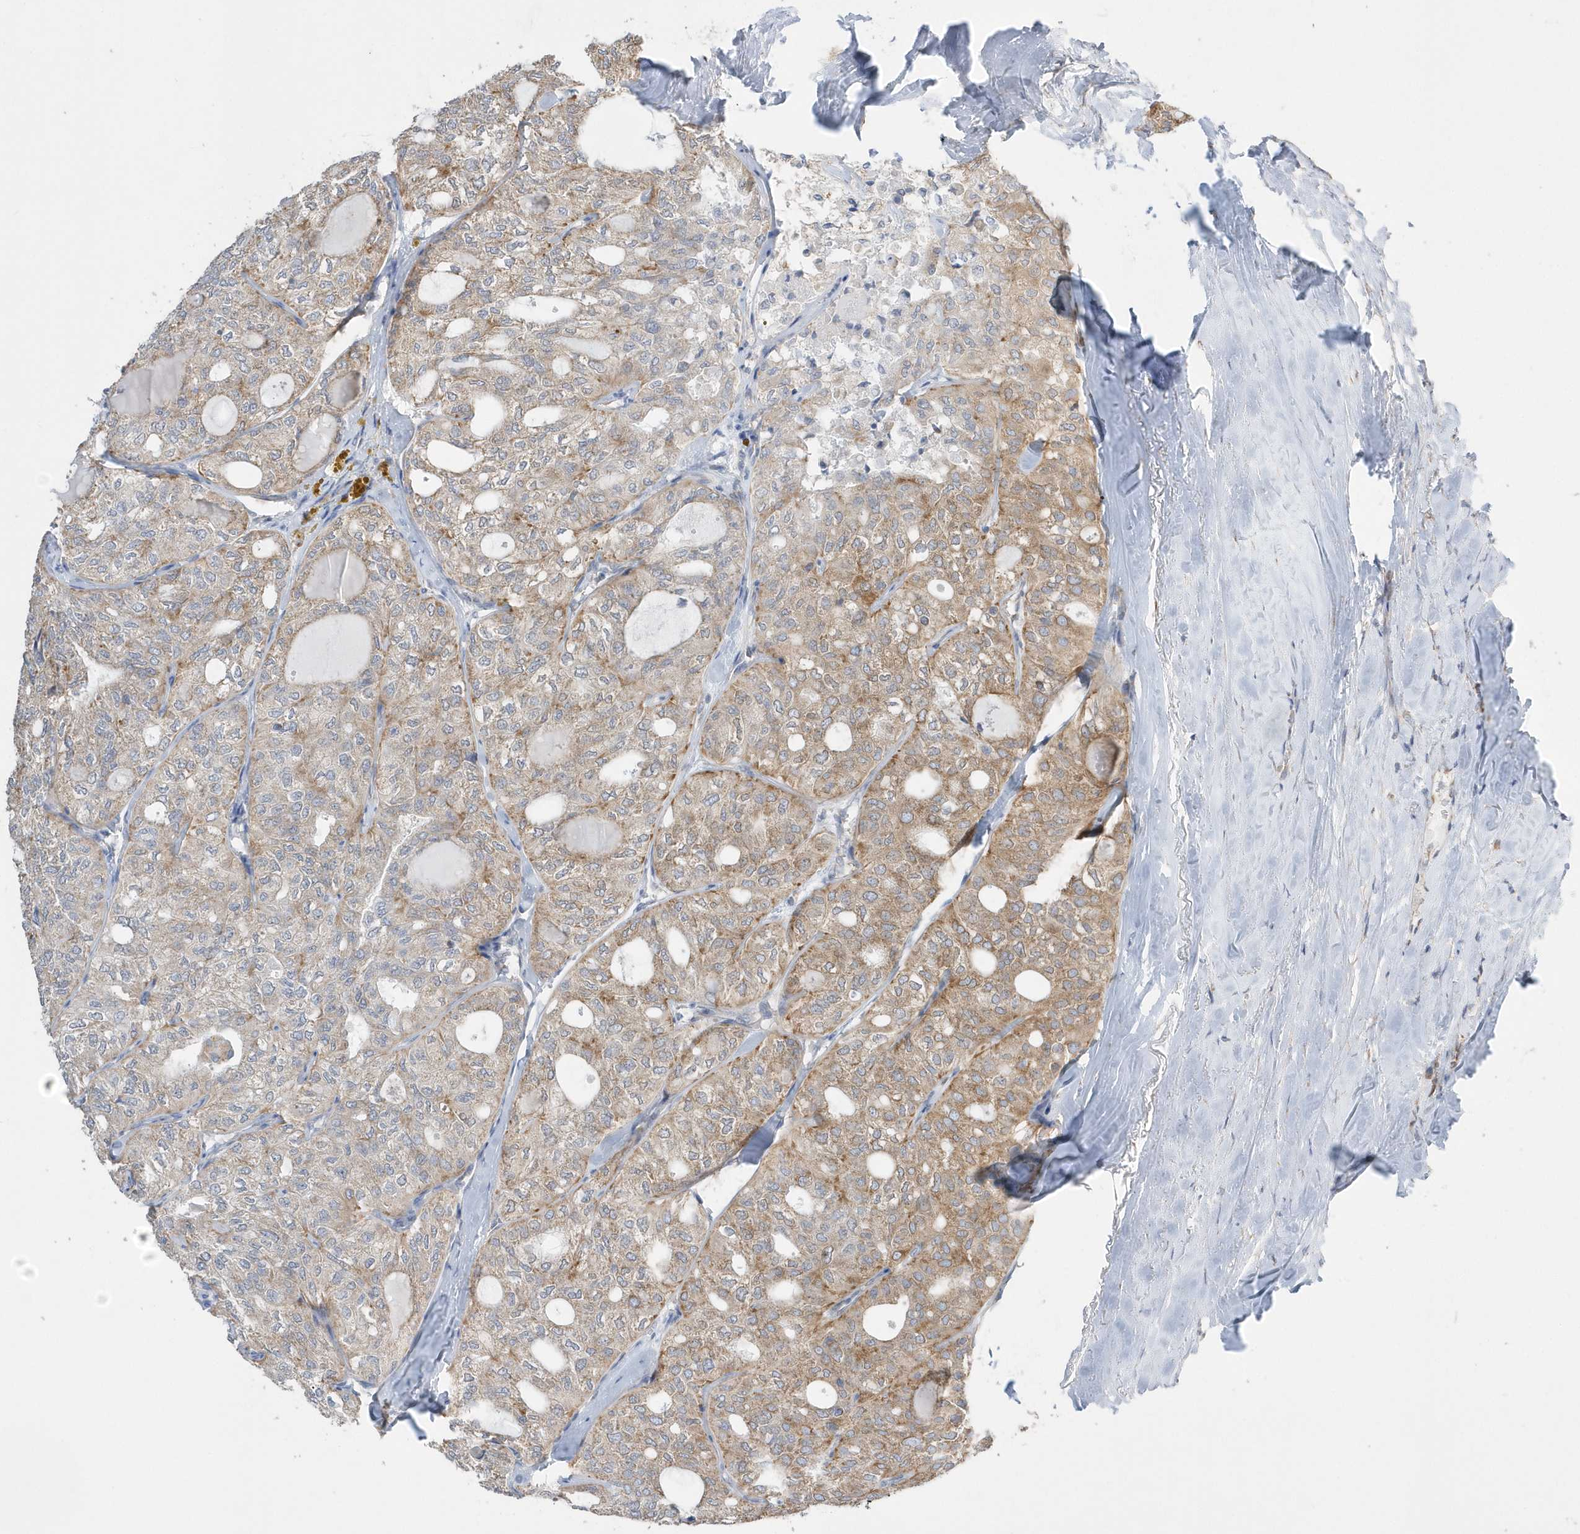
{"staining": {"intensity": "moderate", "quantity": "25%-75%", "location": "cytoplasmic/membranous"}, "tissue": "thyroid cancer", "cell_type": "Tumor cells", "image_type": "cancer", "snomed": [{"axis": "morphology", "description": "Follicular adenoma carcinoma, NOS"}, {"axis": "topography", "description": "Thyroid gland"}], "caption": "Immunohistochemistry (IHC) staining of thyroid follicular adenoma carcinoma, which shows medium levels of moderate cytoplasmic/membranous expression in about 25%-75% of tumor cells indicating moderate cytoplasmic/membranous protein expression. The staining was performed using DAB (brown) for protein detection and nuclei were counterstained in hematoxylin (blue).", "gene": "SPATA5", "patient": {"sex": "male", "age": 75}}